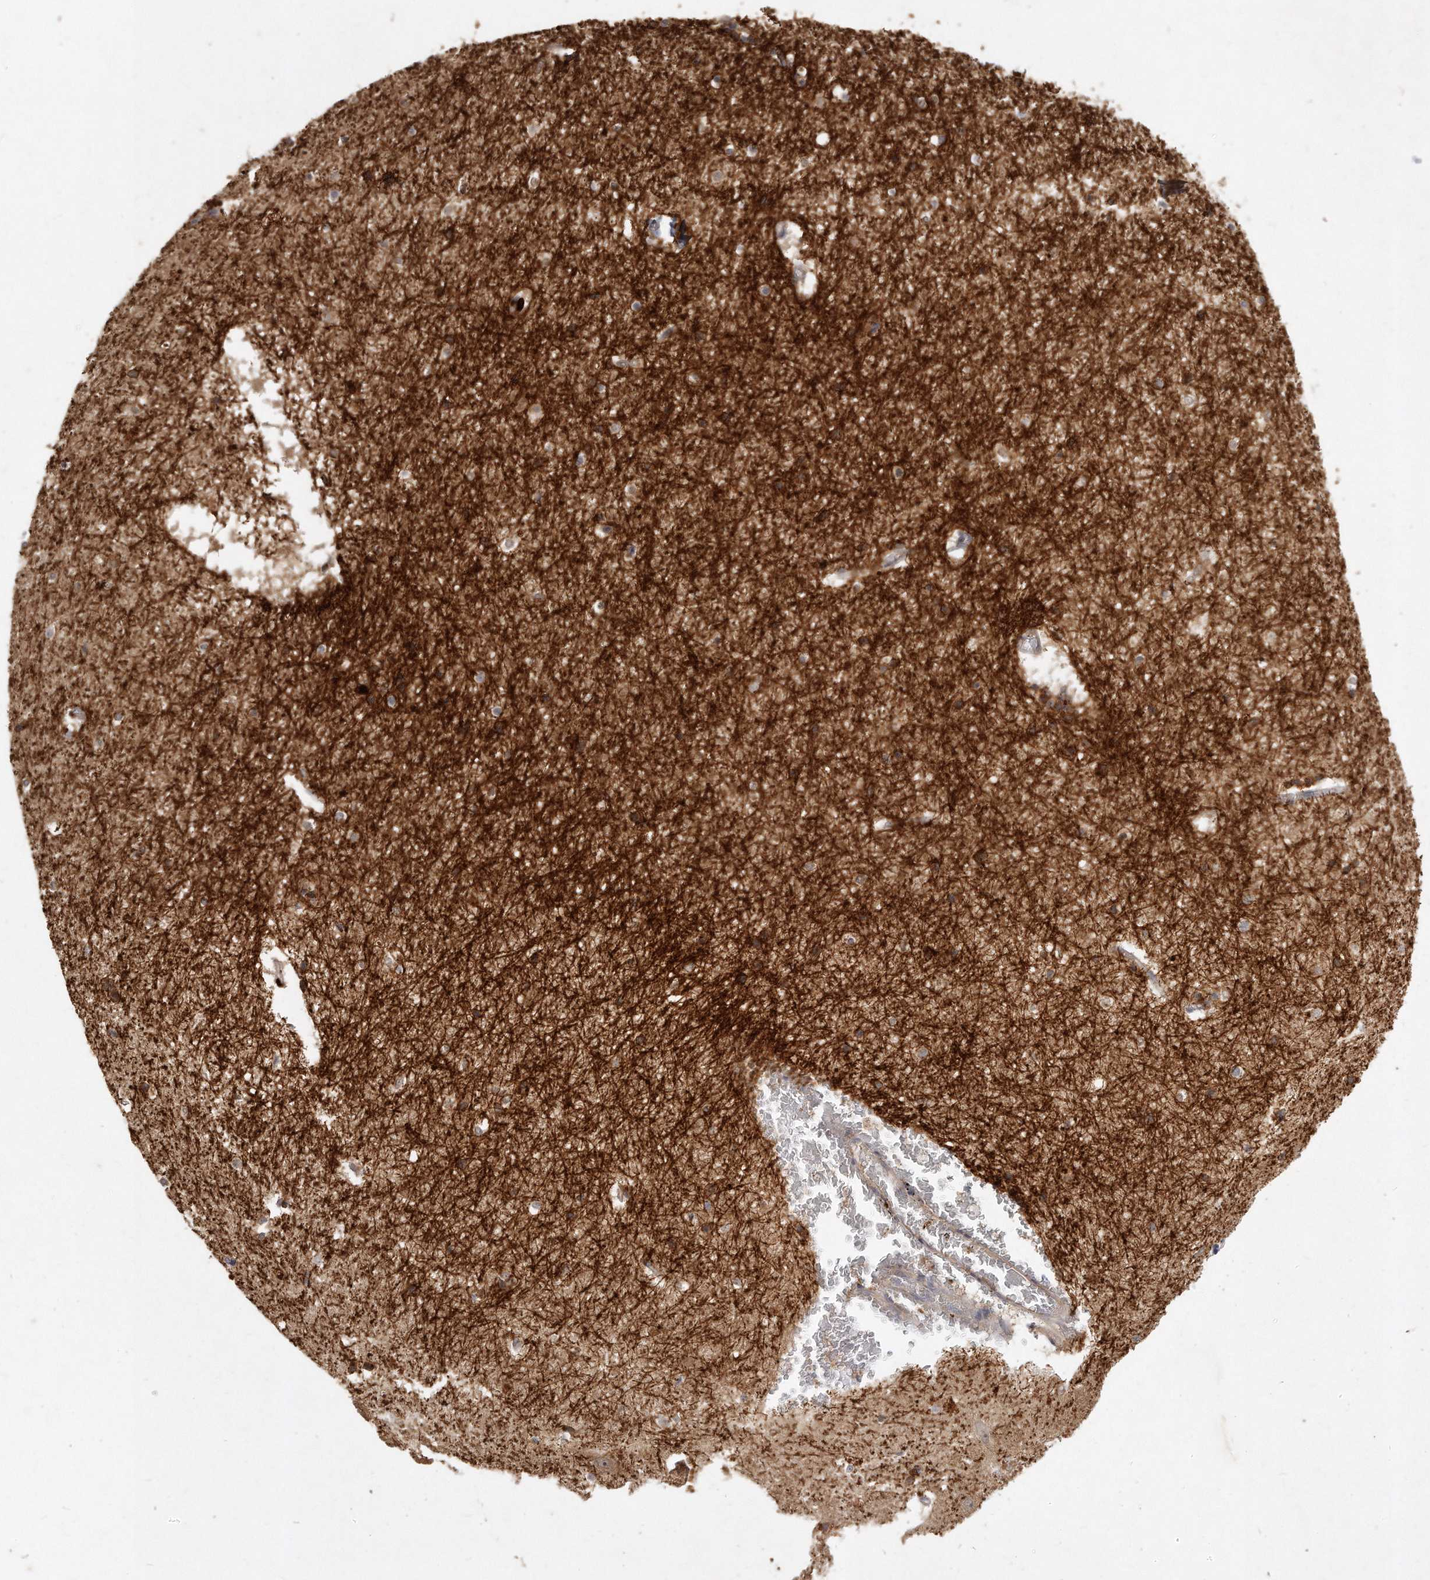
{"staining": {"intensity": "moderate", "quantity": "25%-75%", "location": "cytoplasmic/membranous"}, "tissue": "hippocampus", "cell_type": "Glial cells", "image_type": "normal", "snomed": [{"axis": "morphology", "description": "Normal tissue, NOS"}, {"axis": "topography", "description": "Hippocampus"}], "caption": "DAB (3,3'-diaminobenzidine) immunohistochemical staining of unremarkable hippocampus exhibits moderate cytoplasmic/membranous protein positivity in about 25%-75% of glial cells.", "gene": "LGALS8", "patient": {"sex": "female", "age": 52}}